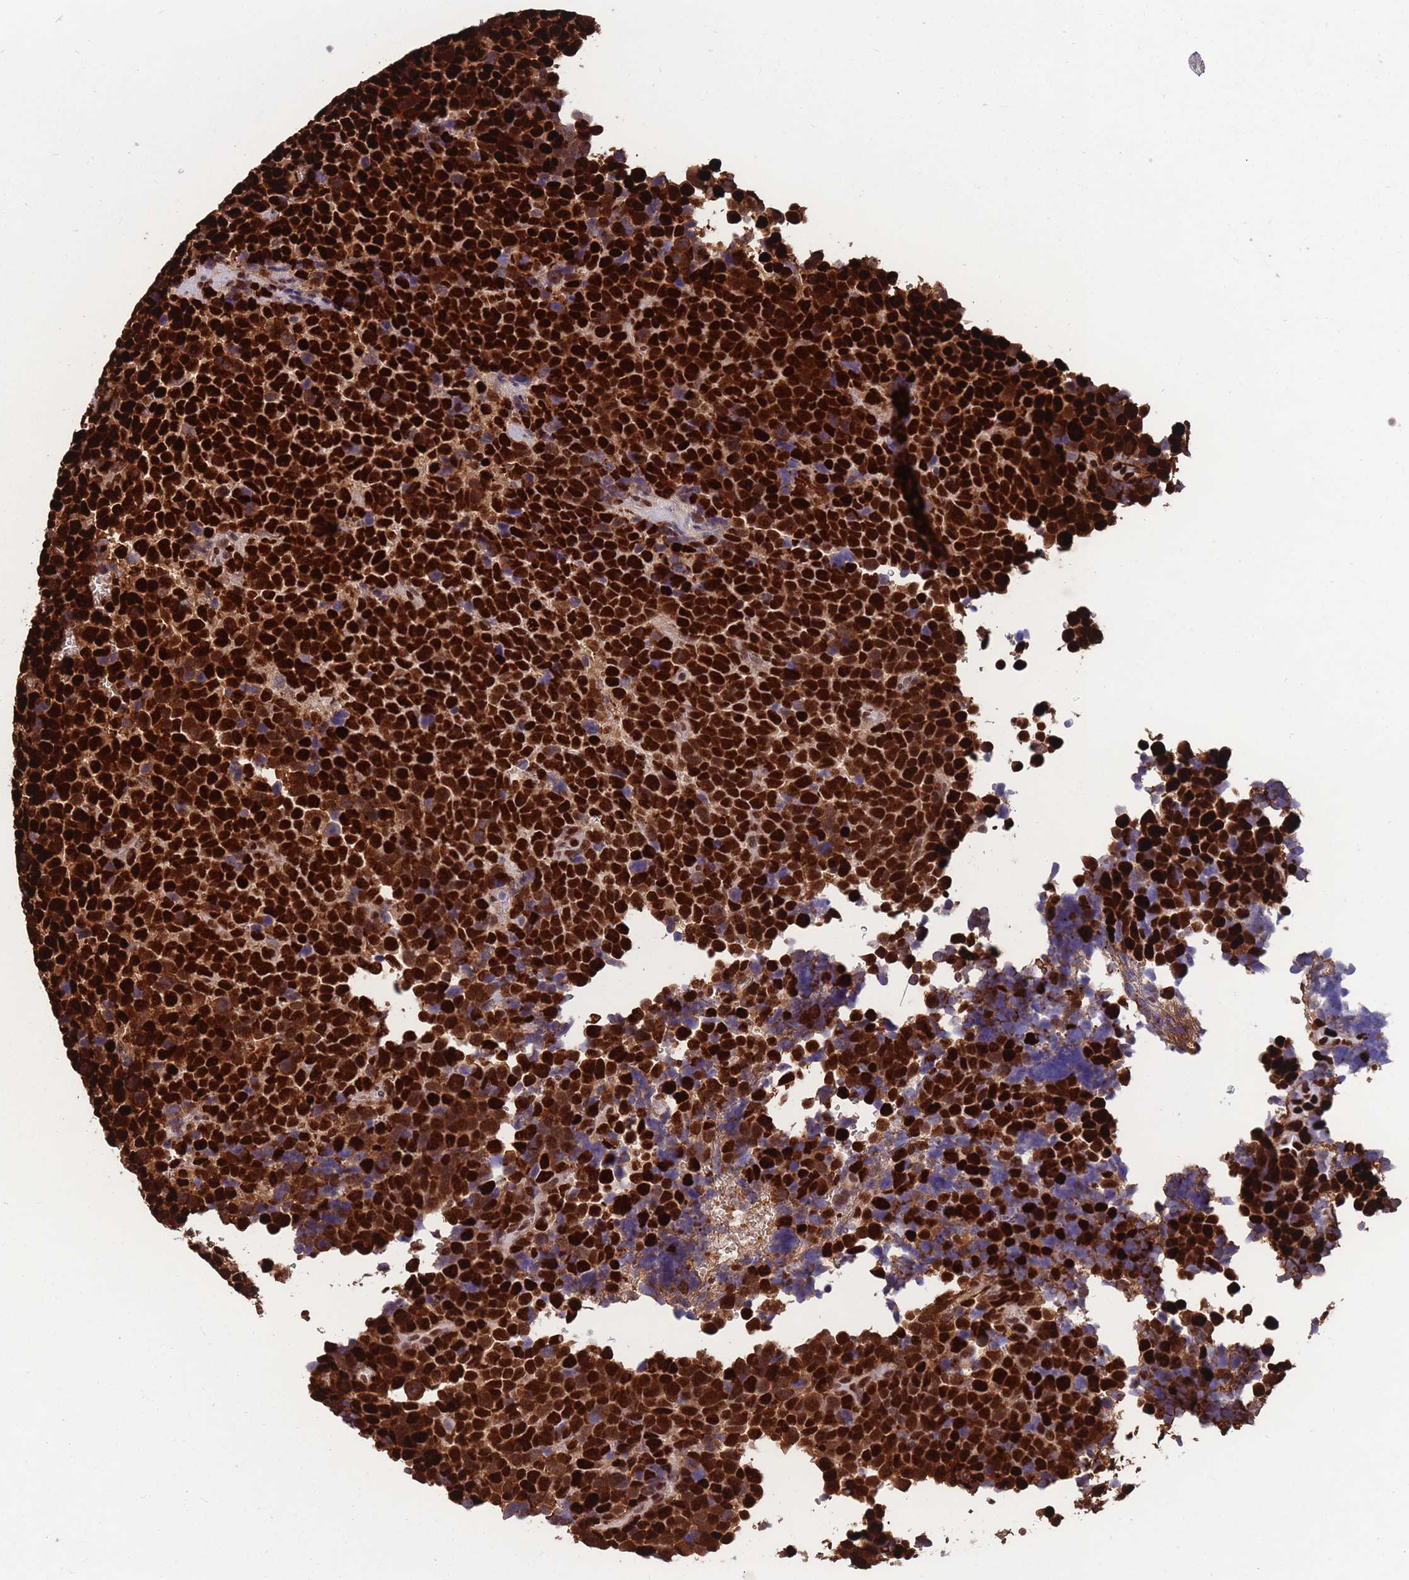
{"staining": {"intensity": "strong", "quantity": ">75%", "location": "nuclear"}, "tissue": "urothelial cancer", "cell_type": "Tumor cells", "image_type": "cancer", "snomed": [{"axis": "morphology", "description": "Urothelial carcinoma, High grade"}, {"axis": "topography", "description": "Urinary bladder"}], "caption": "IHC (DAB) staining of urothelial cancer demonstrates strong nuclear protein positivity in about >75% of tumor cells. (Brightfield microscopy of DAB IHC at high magnification).", "gene": "NASP", "patient": {"sex": "female", "age": 82}}